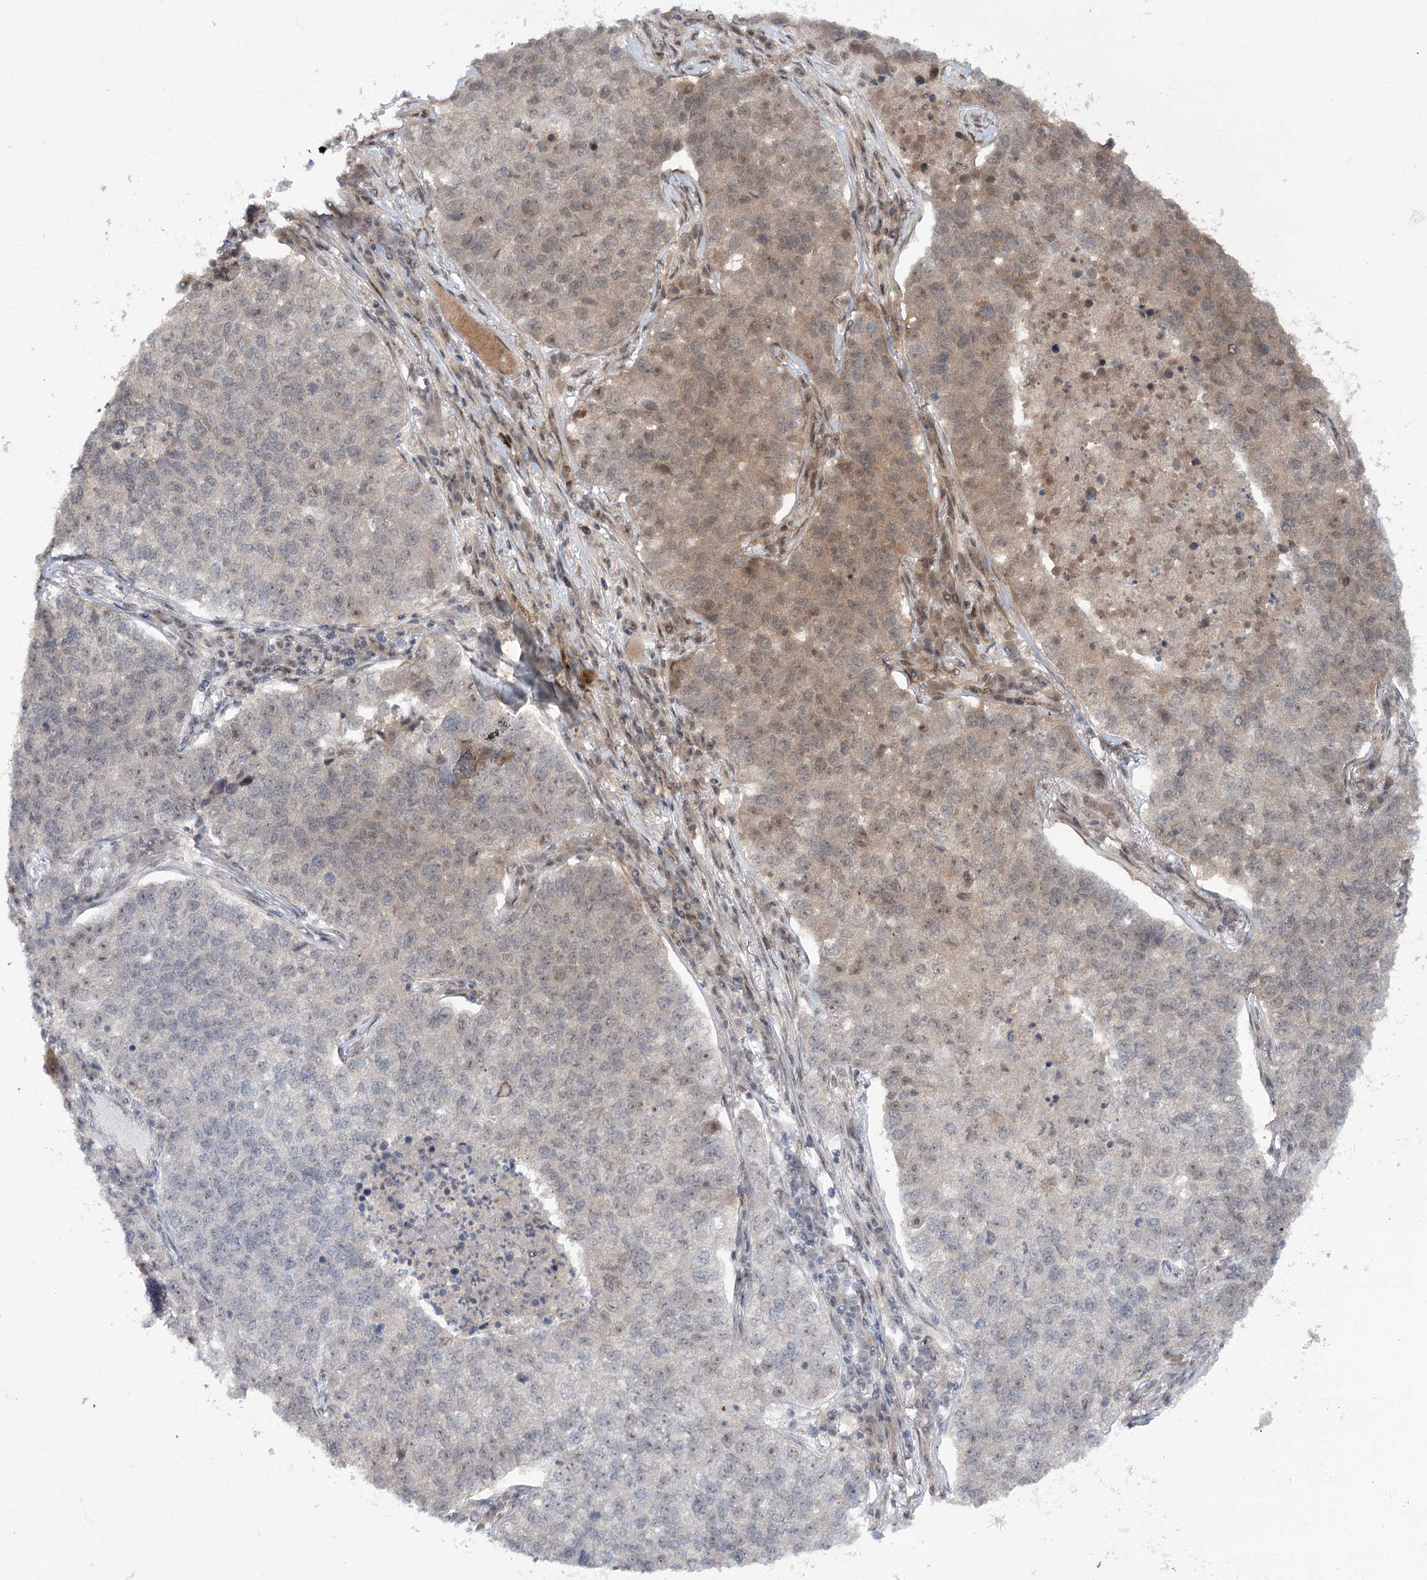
{"staining": {"intensity": "weak", "quantity": "<25%", "location": "cytoplasmic/membranous,nuclear"}, "tissue": "lung cancer", "cell_type": "Tumor cells", "image_type": "cancer", "snomed": [{"axis": "morphology", "description": "Adenocarcinoma, NOS"}, {"axis": "topography", "description": "Lung"}], "caption": "The micrograph displays no staining of tumor cells in adenocarcinoma (lung).", "gene": "ERCC3", "patient": {"sex": "male", "age": 49}}